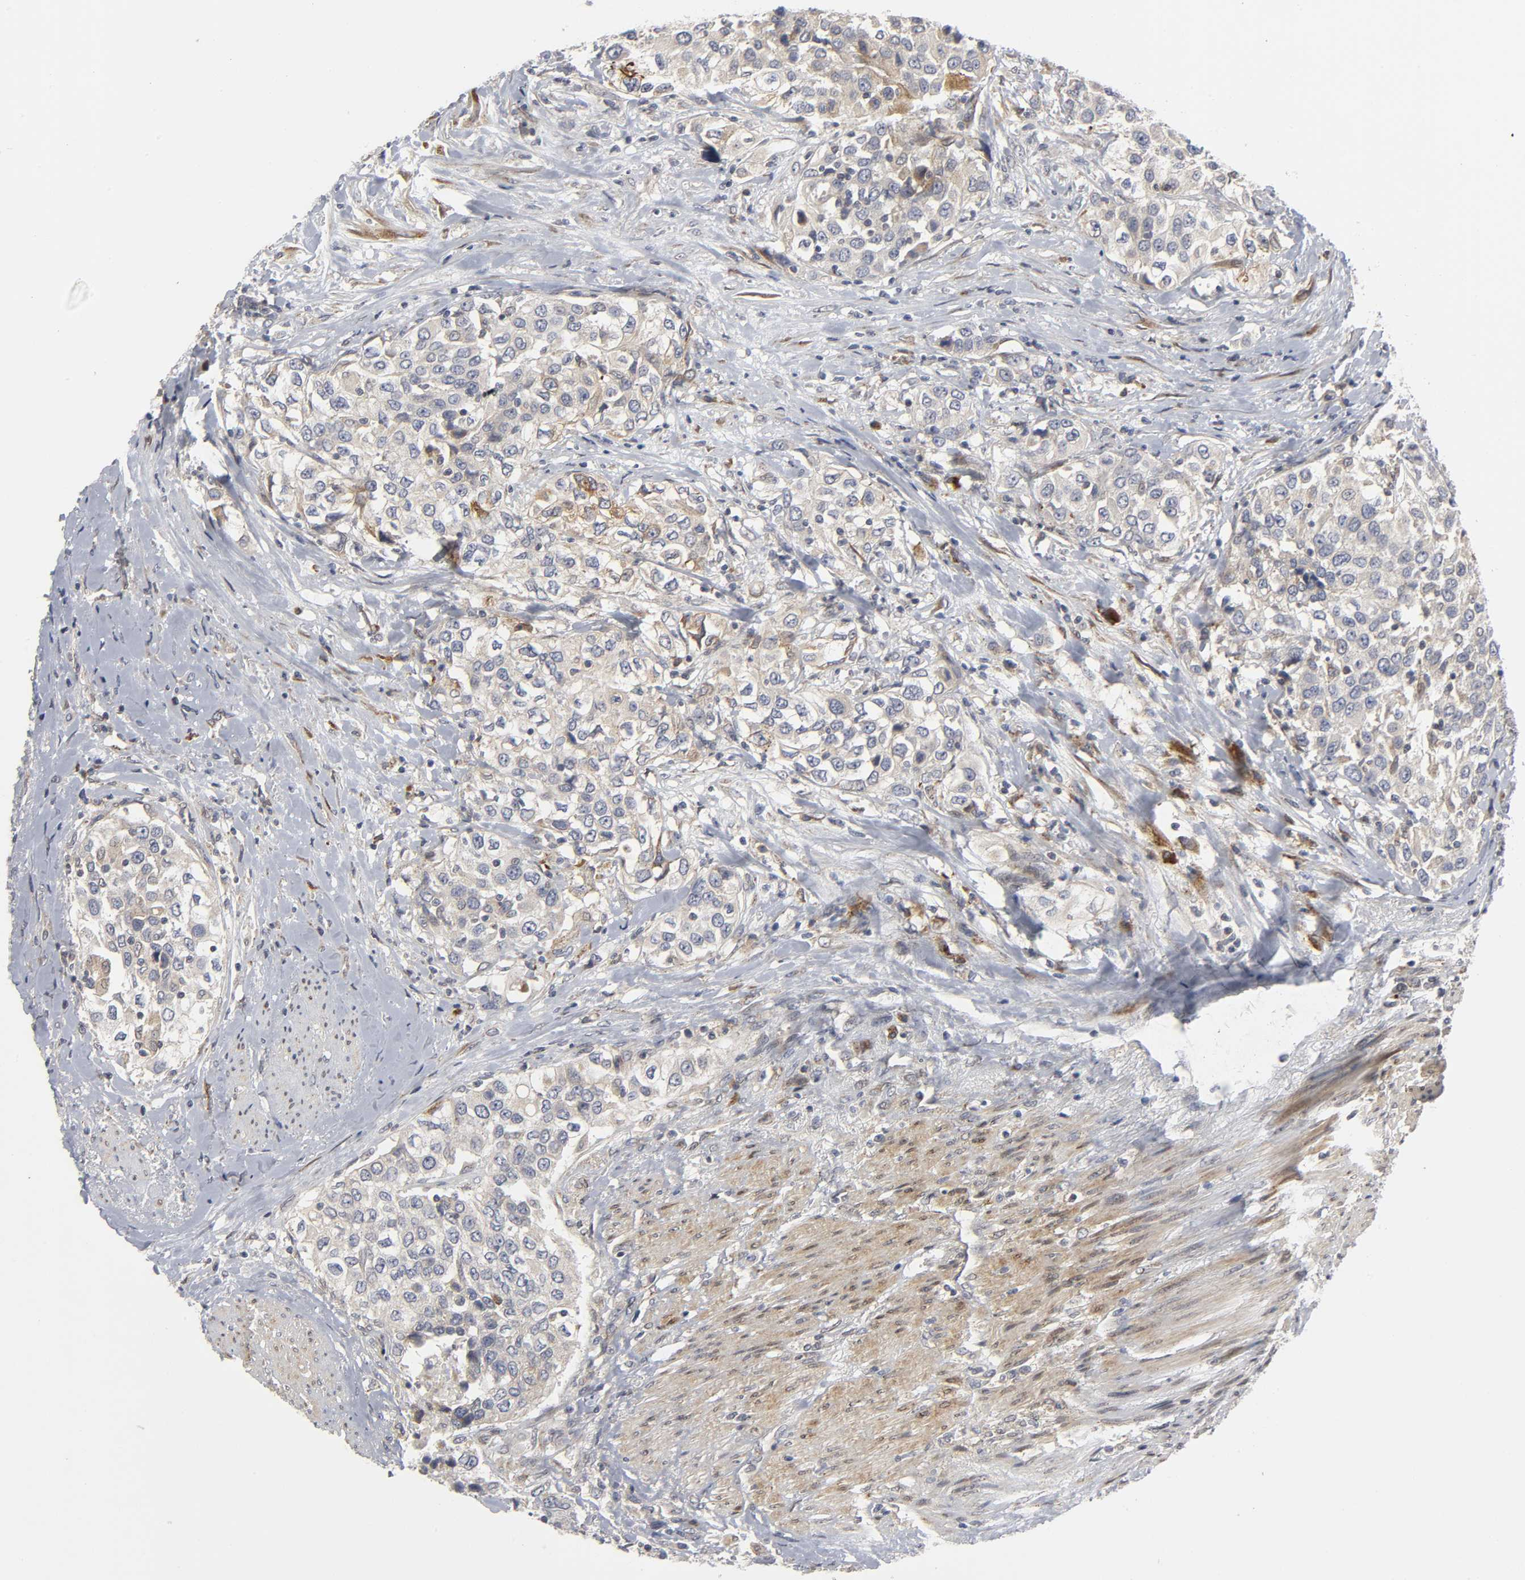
{"staining": {"intensity": "weak", "quantity": "<25%", "location": "cytoplasmic/membranous"}, "tissue": "urothelial cancer", "cell_type": "Tumor cells", "image_type": "cancer", "snomed": [{"axis": "morphology", "description": "Urothelial carcinoma, High grade"}, {"axis": "topography", "description": "Urinary bladder"}], "caption": "This is an immunohistochemistry histopathology image of urothelial carcinoma (high-grade). There is no expression in tumor cells.", "gene": "ASB6", "patient": {"sex": "female", "age": 80}}